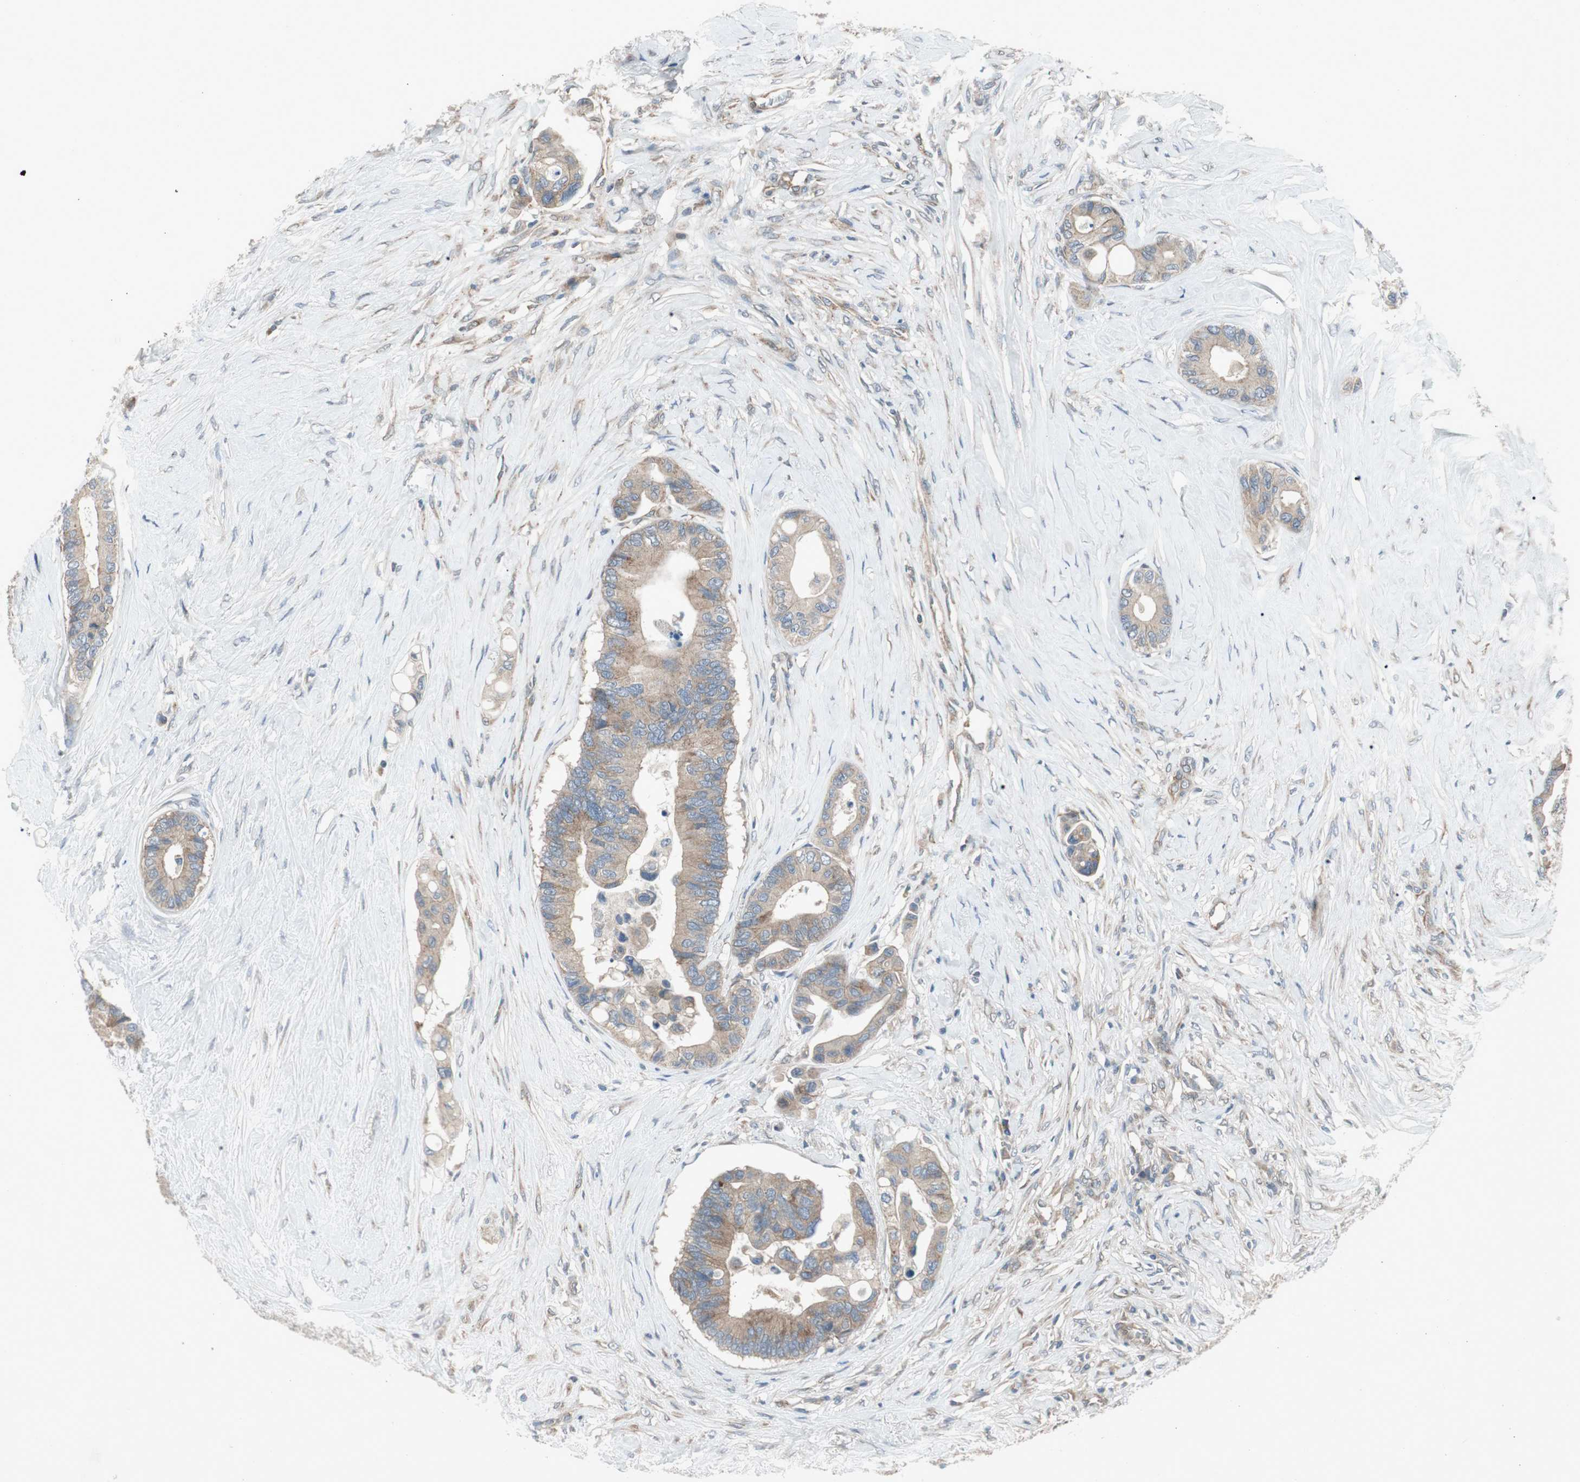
{"staining": {"intensity": "weak", "quantity": ">75%", "location": "cytoplasmic/membranous"}, "tissue": "colorectal cancer", "cell_type": "Tumor cells", "image_type": "cancer", "snomed": [{"axis": "morphology", "description": "Normal tissue, NOS"}, {"axis": "morphology", "description": "Adenocarcinoma, NOS"}, {"axis": "topography", "description": "Colon"}], "caption": "Colorectal cancer stained with a brown dye reveals weak cytoplasmic/membranous positive staining in approximately >75% of tumor cells.", "gene": "PANK2", "patient": {"sex": "male", "age": 82}}